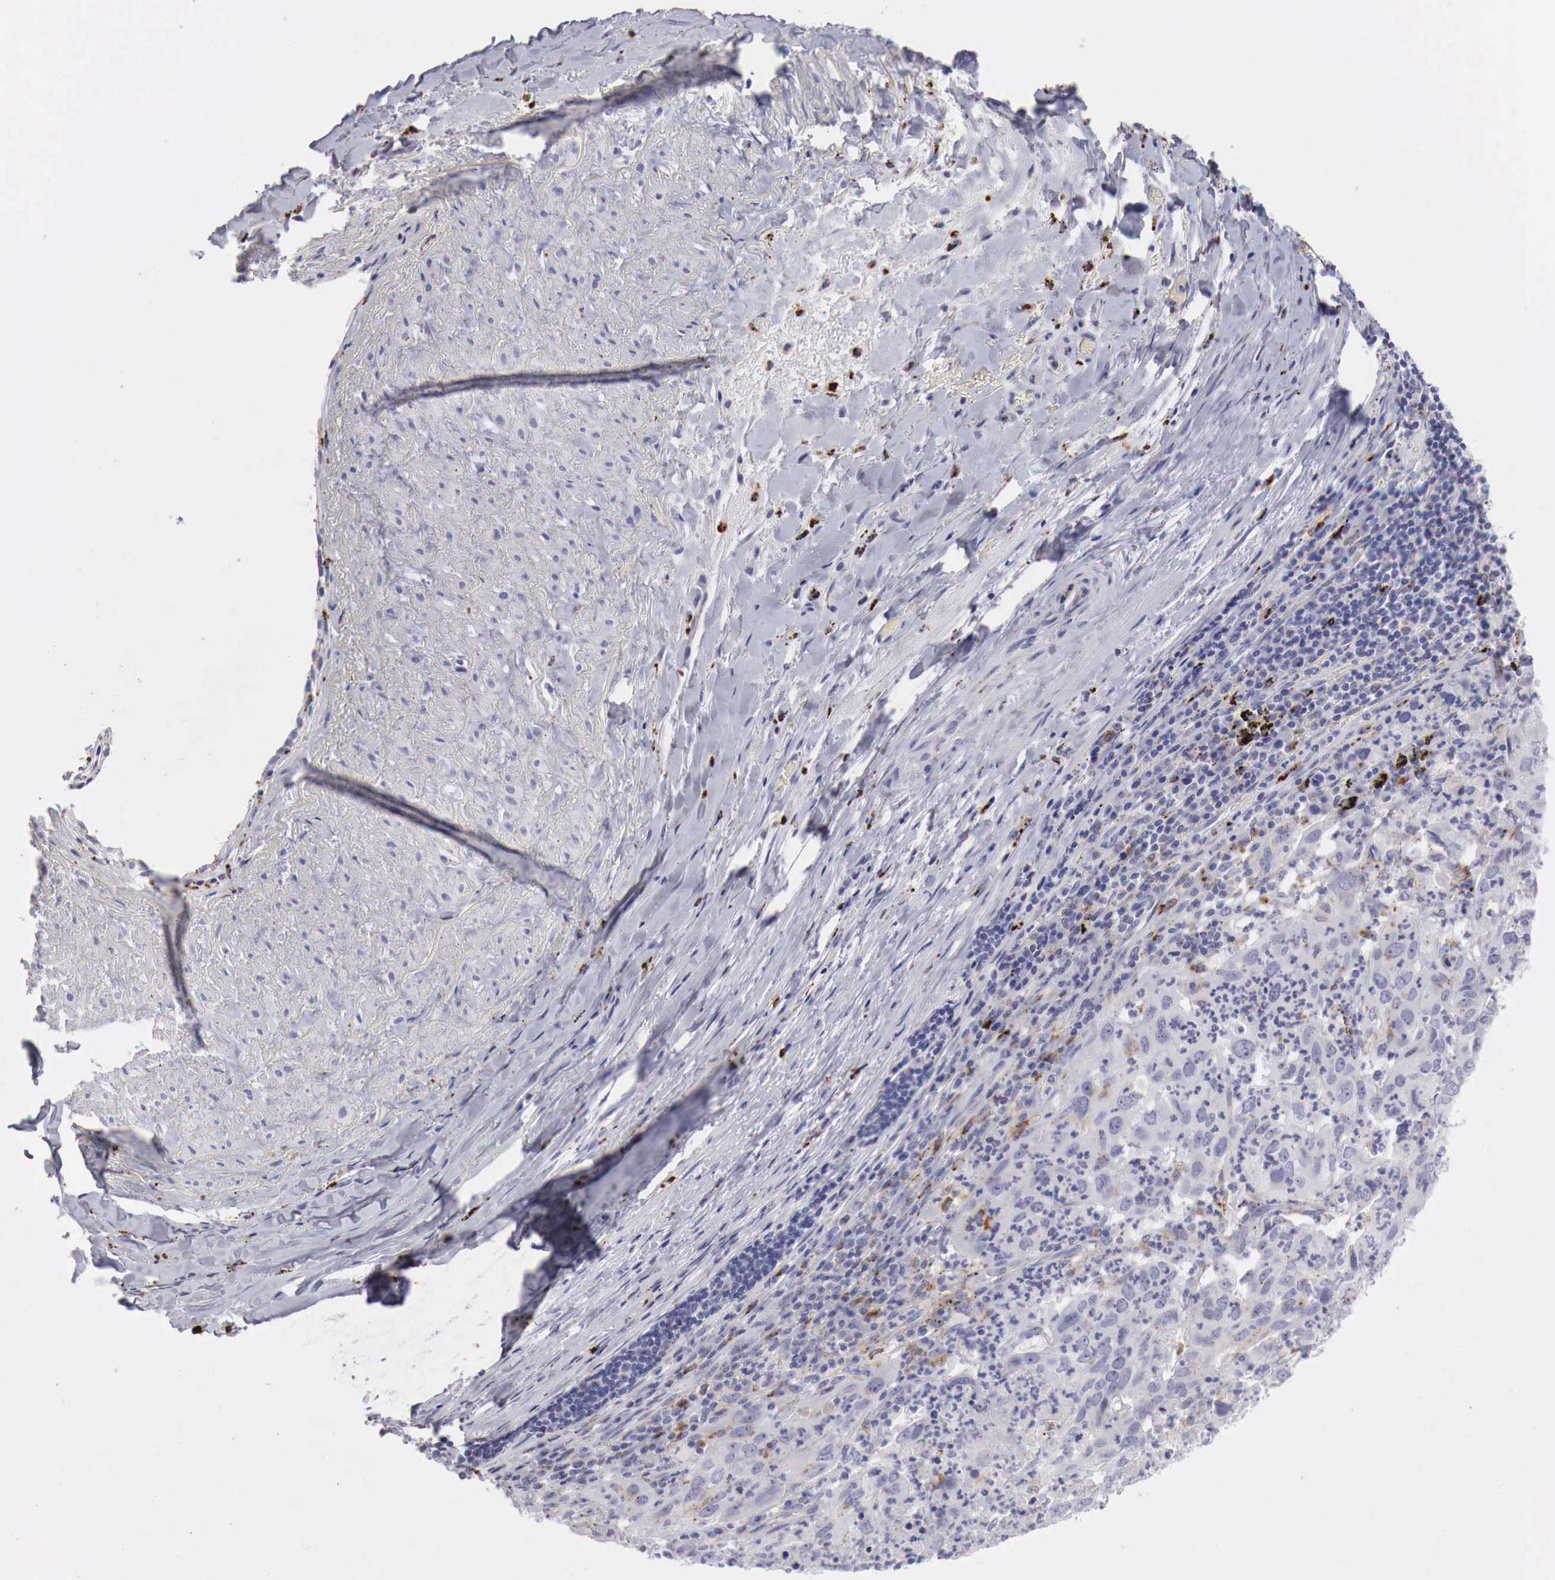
{"staining": {"intensity": "weak", "quantity": "<25%", "location": "cytoplasmic/membranous"}, "tissue": "lung cancer", "cell_type": "Tumor cells", "image_type": "cancer", "snomed": [{"axis": "morphology", "description": "Adenocarcinoma, NOS"}, {"axis": "topography", "description": "Lung"}], "caption": "Immunohistochemical staining of lung adenocarcinoma displays no significant staining in tumor cells. The staining was performed using DAB to visualize the protein expression in brown, while the nuclei were stained in blue with hematoxylin (Magnification: 20x).", "gene": "GLA", "patient": {"sex": "male", "age": 48}}